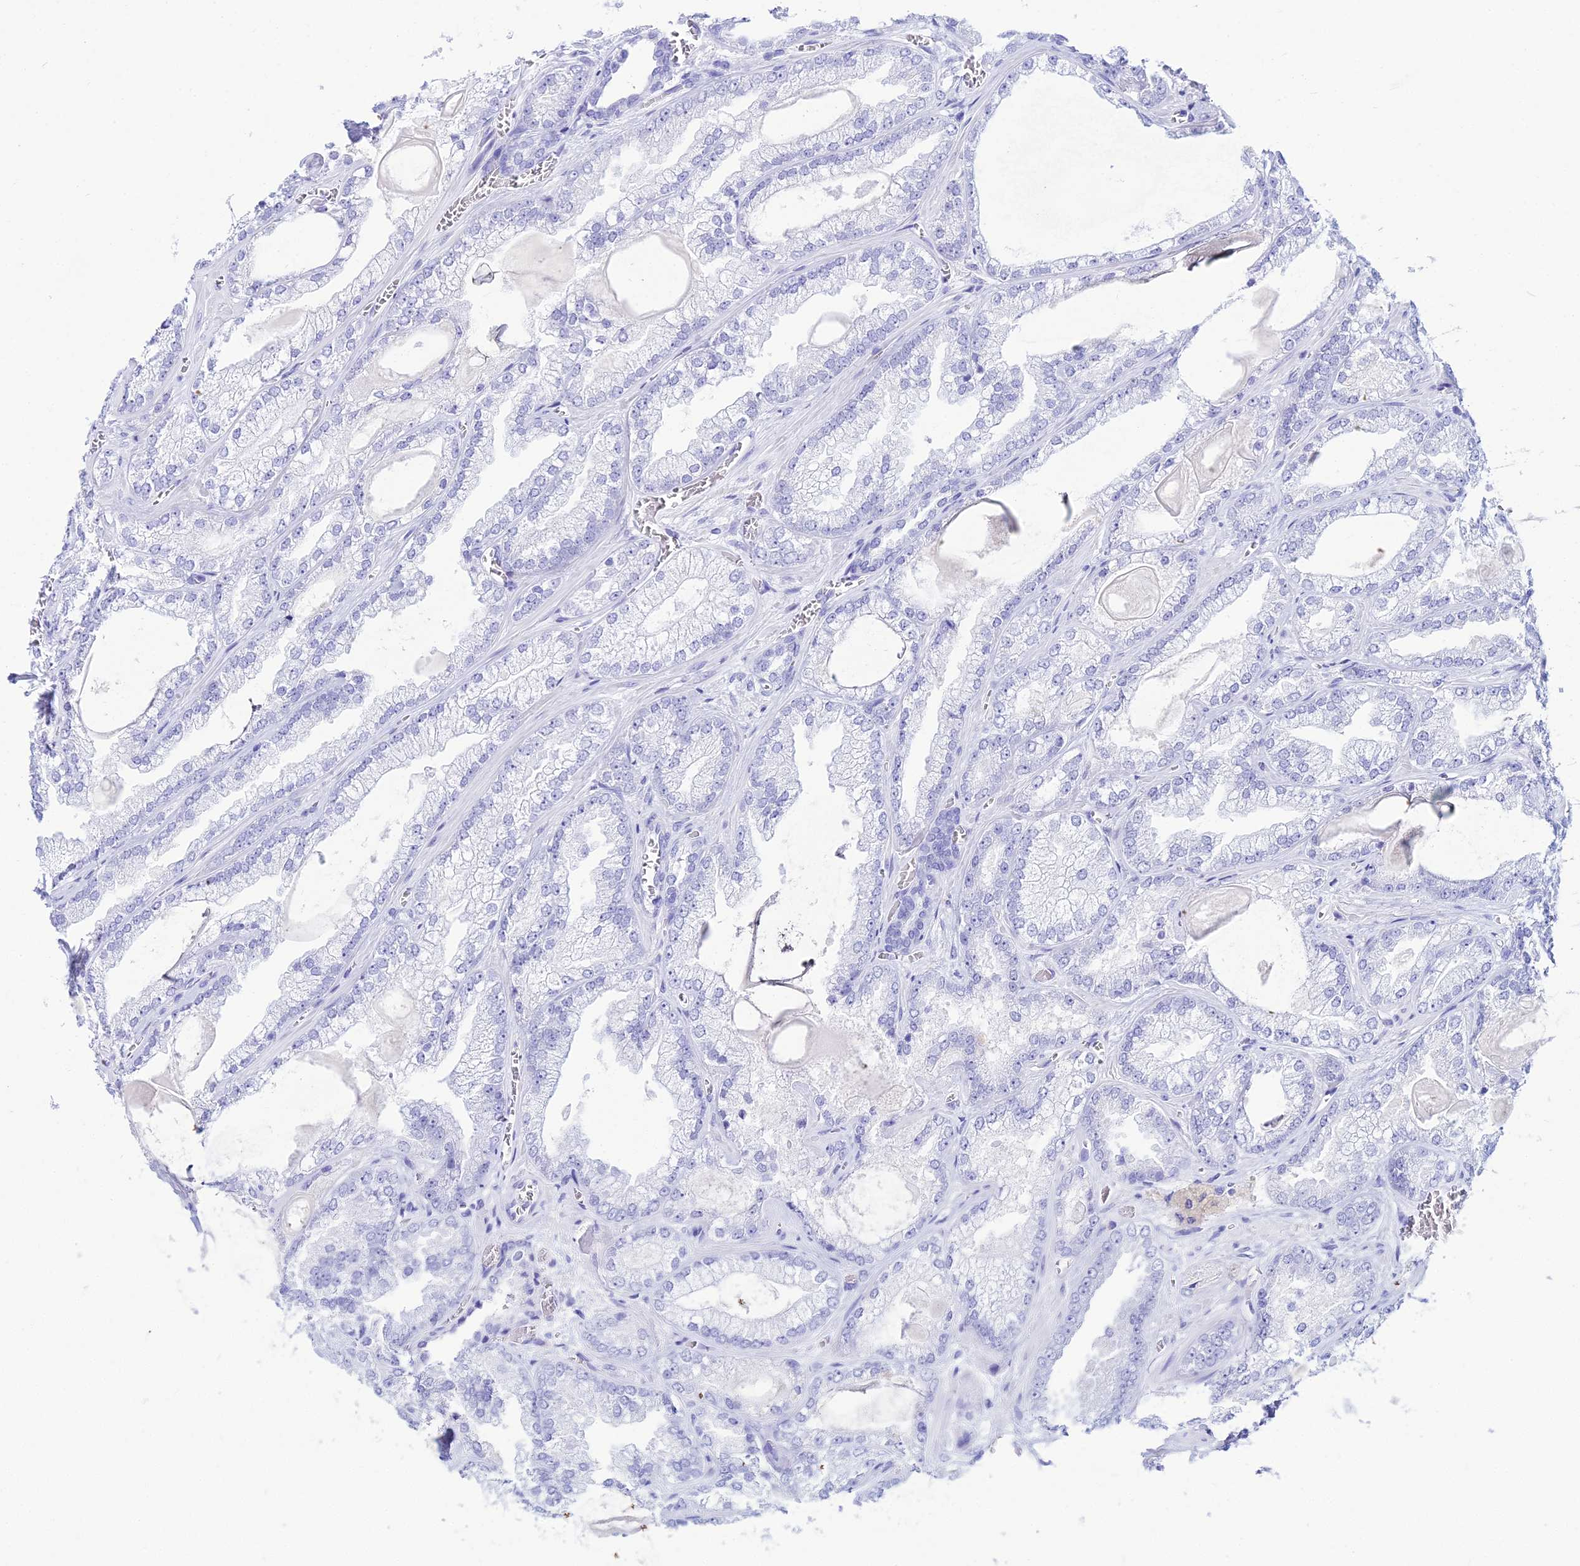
{"staining": {"intensity": "negative", "quantity": "none", "location": "none"}, "tissue": "prostate cancer", "cell_type": "Tumor cells", "image_type": "cancer", "snomed": [{"axis": "morphology", "description": "Adenocarcinoma, Low grade"}, {"axis": "topography", "description": "Prostate"}], "caption": "An IHC photomicrograph of prostate cancer (adenocarcinoma (low-grade)) is shown. There is no staining in tumor cells of prostate cancer (adenocarcinoma (low-grade)). (Brightfield microscopy of DAB IHC at high magnification).", "gene": "ZNF442", "patient": {"sex": "male", "age": 57}}